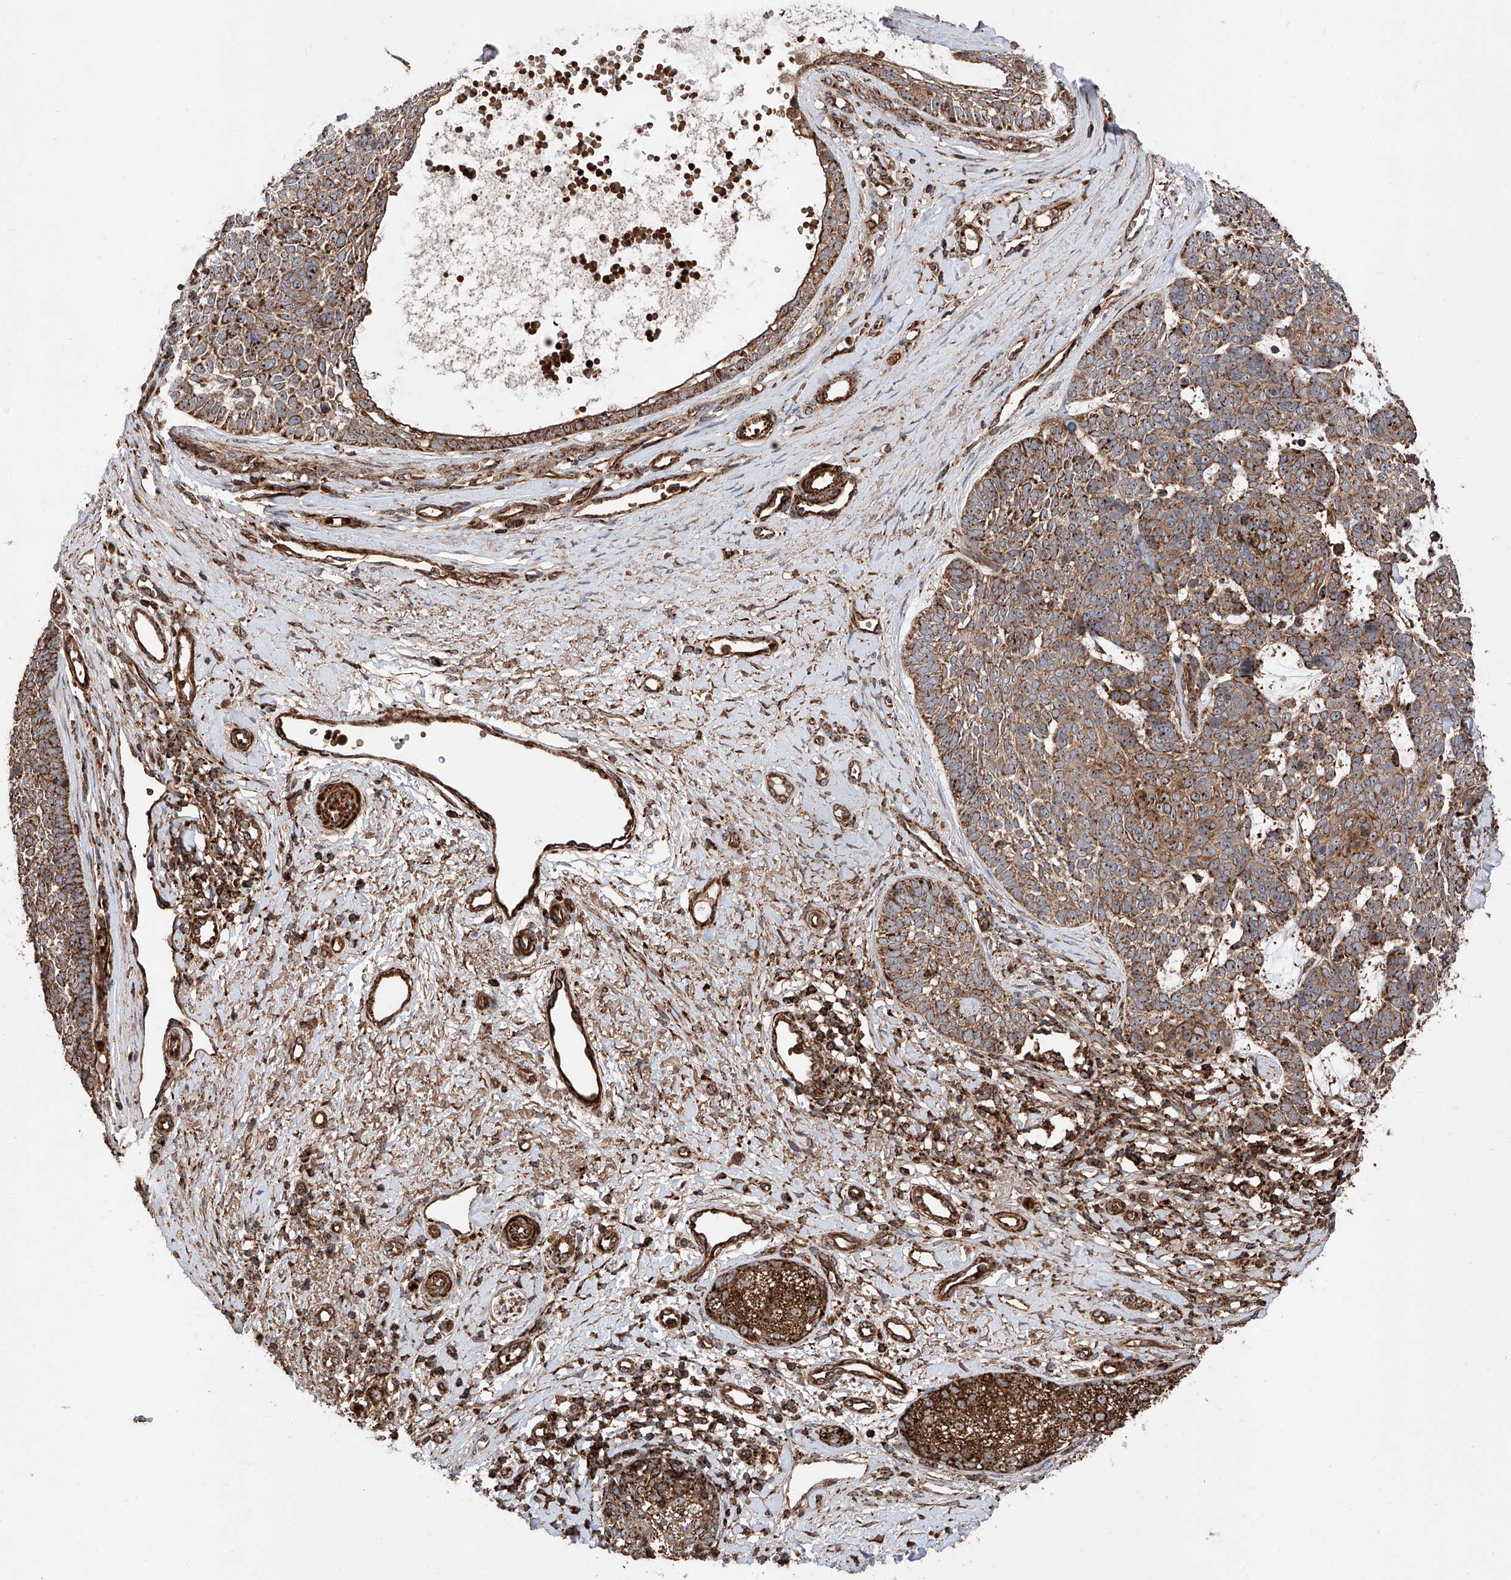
{"staining": {"intensity": "moderate", "quantity": ">75%", "location": "cytoplasmic/membranous"}, "tissue": "skin cancer", "cell_type": "Tumor cells", "image_type": "cancer", "snomed": [{"axis": "morphology", "description": "Basal cell carcinoma"}, {"axis": "topography", "description": "Skin"}], "caption": "About >75% of tumor cells in human skin cancer (basal cell carcinoma) show moderate cytoplasmic/membranous protein positivity as visualized by brown immunohistochemical staining.", "gene": "PISD", "patient": {"sex": "female", "age": 81}}